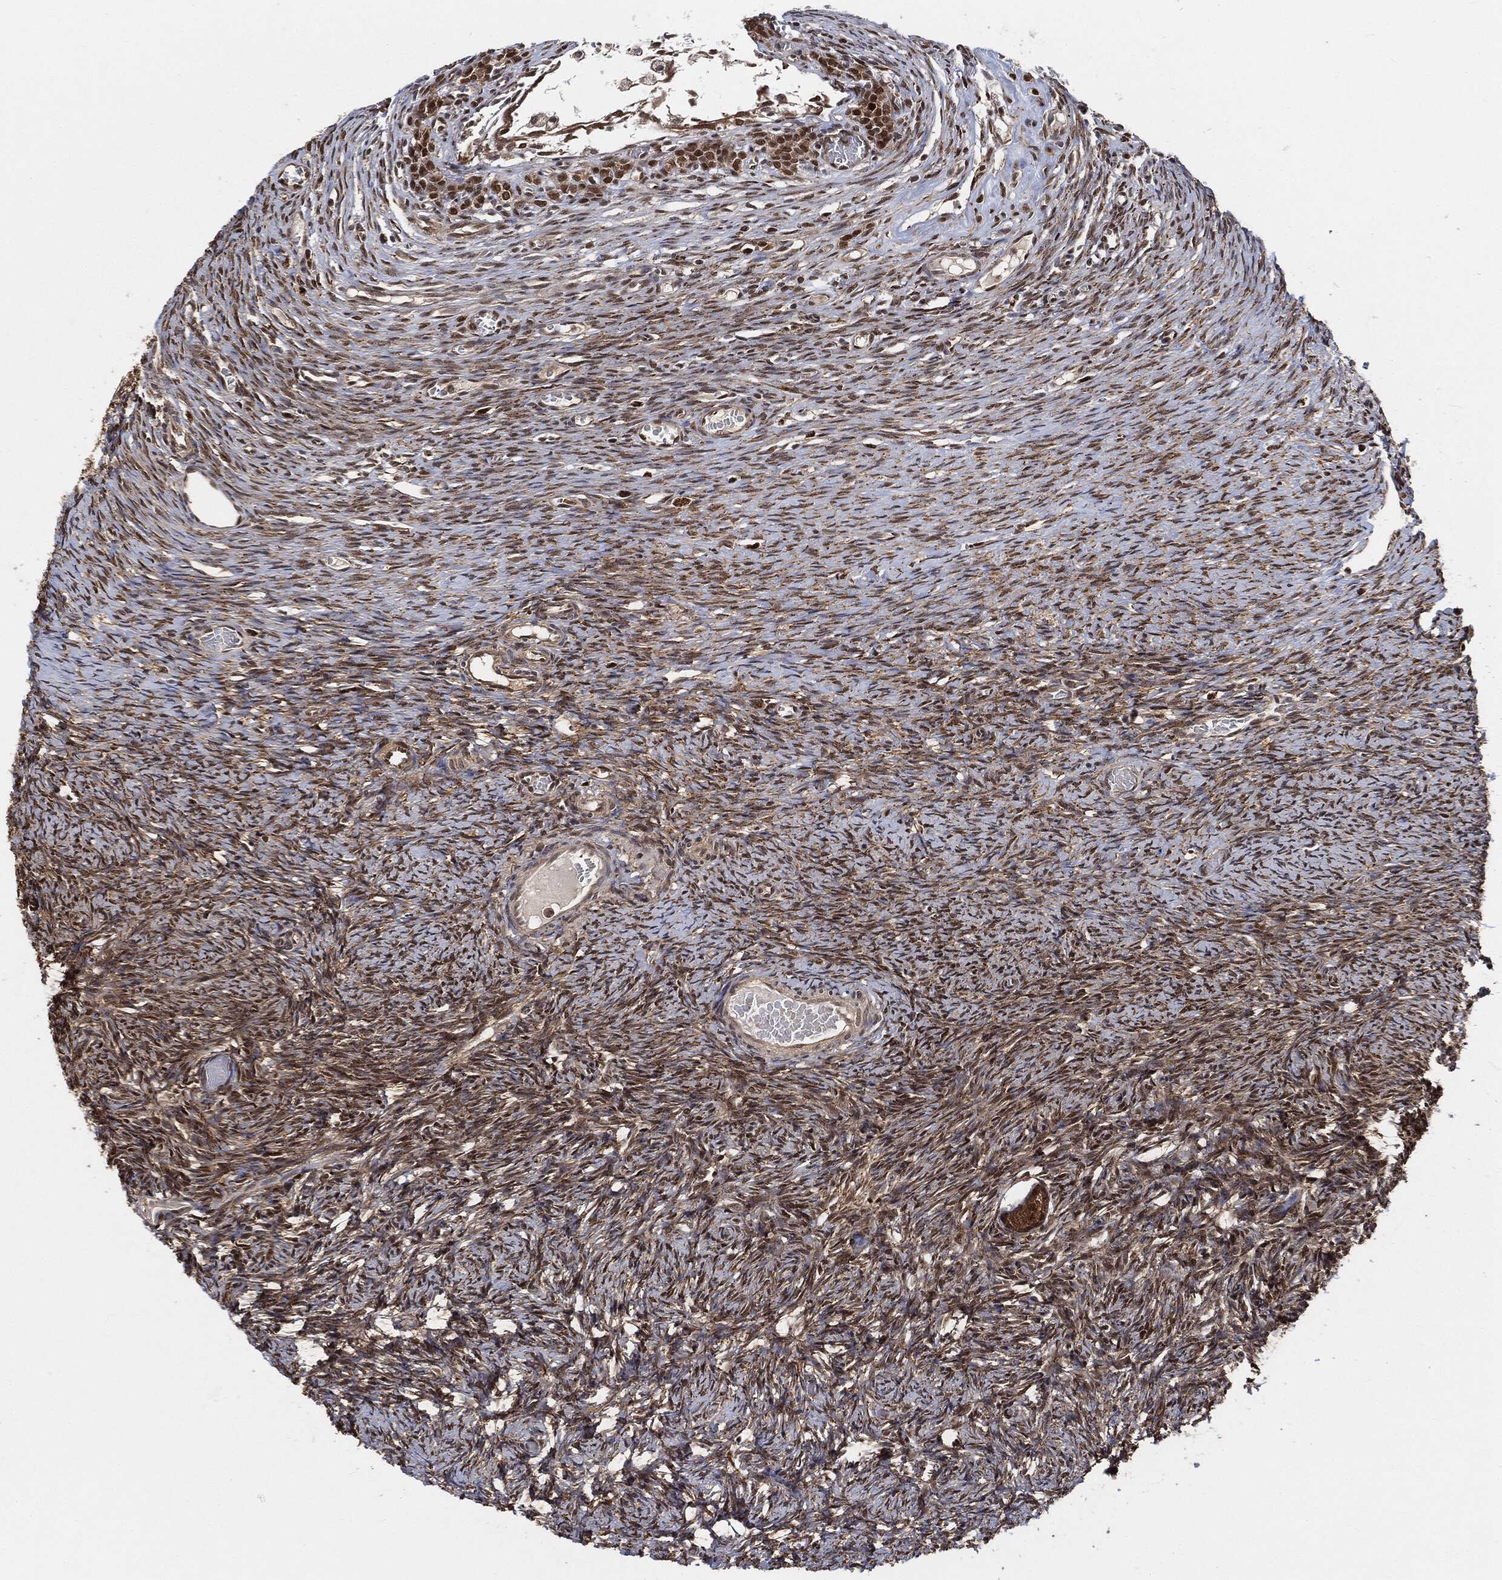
{"staining": {"intensity": "strong", "quantity": ">75%", "location": "cytoplasmic/membranous"}, "tissue": "ovary", "cell_type": "Follicle cells", "image_type": "normal", "snomed": [{"axis": "morphology", "description": "Normal tissue, NOS"}, {"axis": "topography", "description": "Ovary"}], "caption": "Follicle cells demonstrate strong cytoplasmic/membranous staining in about >75% of cells in normal ovary. The staining is performed using DAB (3,3'-diaminobenzidine) brown chromogen to label protein expression. The nuclei are counter-stained blue using hematoxylin.", "gene": "CUTA", "patient": {"sex": "female", "age": 39}}